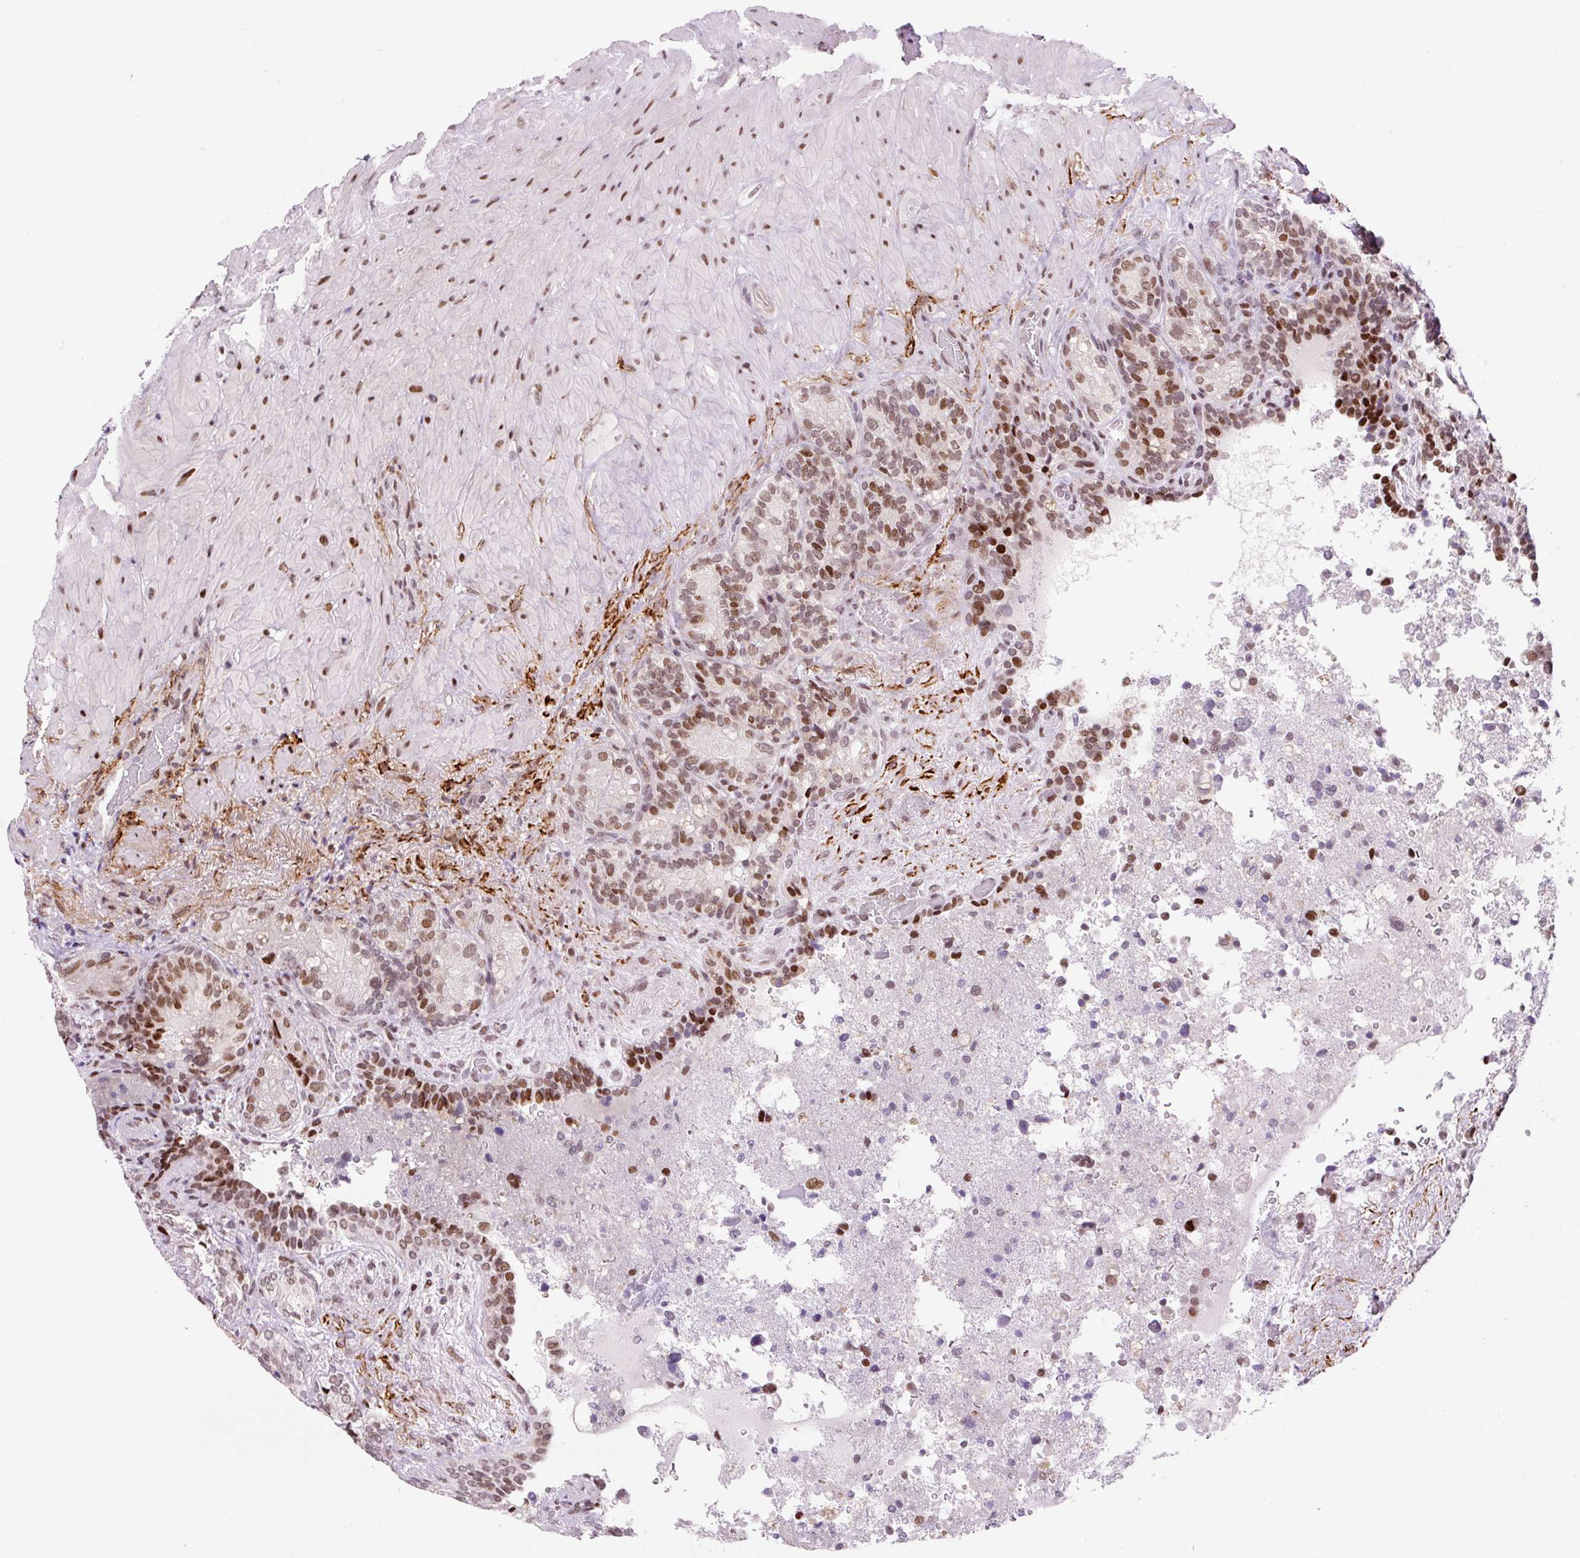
{"staining": {"intensity": "moderate", "quantity": ">75%", "location": "nuclear"}, "tissue": "seminal vesicle", "cell_type": "Glandular cells", "image_type": "normal", "snomed": [{"axis": "morphology", "description": "Normal tissue, NOS"}, {"axis": "topography", "description": "Seminal veicle"}], "caption": "This is a histology image of immunohistochemistry staining of normal seminal vesicle, which shows moderate staining in the nuclear of glandular cells.", "gene": "CCNL2", "patient": {"sex": "male", "age": 69}}